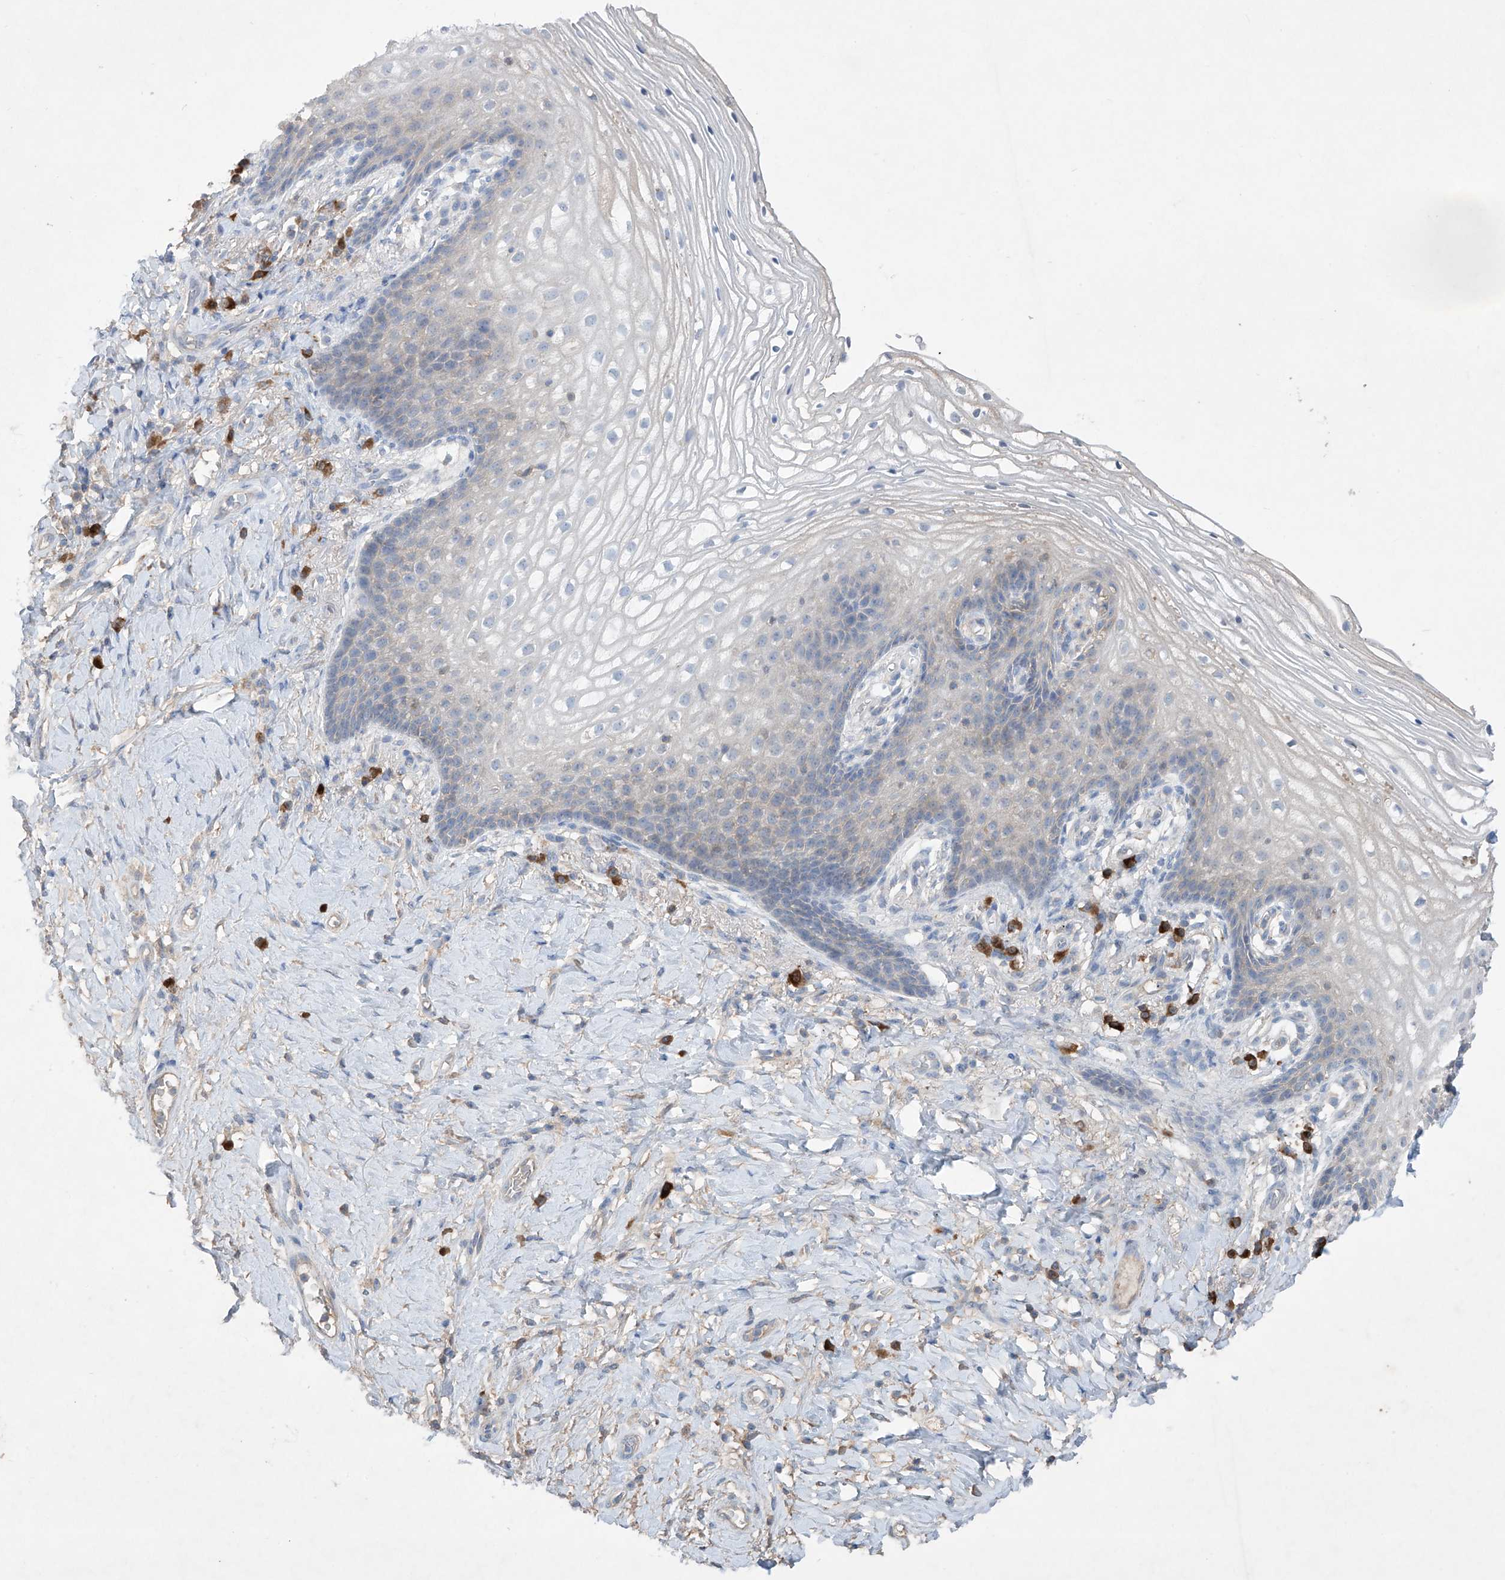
{"staining": {"intensity": "negative", "quantity": "none", "location": "none"}, "tissue": "vagina", "cell_type": "Squamous epithelial cells", "image_type": "normal", "snomed": [{"axis": "morphology", "description": "Normal tissue, NOS"}, {"axis": "topography", "description": "Vagina"}], "caption": "DAB immunohistochemical staining of normal vagina shows no significant staining in squamous epithelial cells. Brightfield microscopy of immunohistochemistry stained with DAB (brown) and hematoxylin (blue), captured at high magnification.", "gene": "ASNS", "patient": {"sex": "female", "age": 60}}